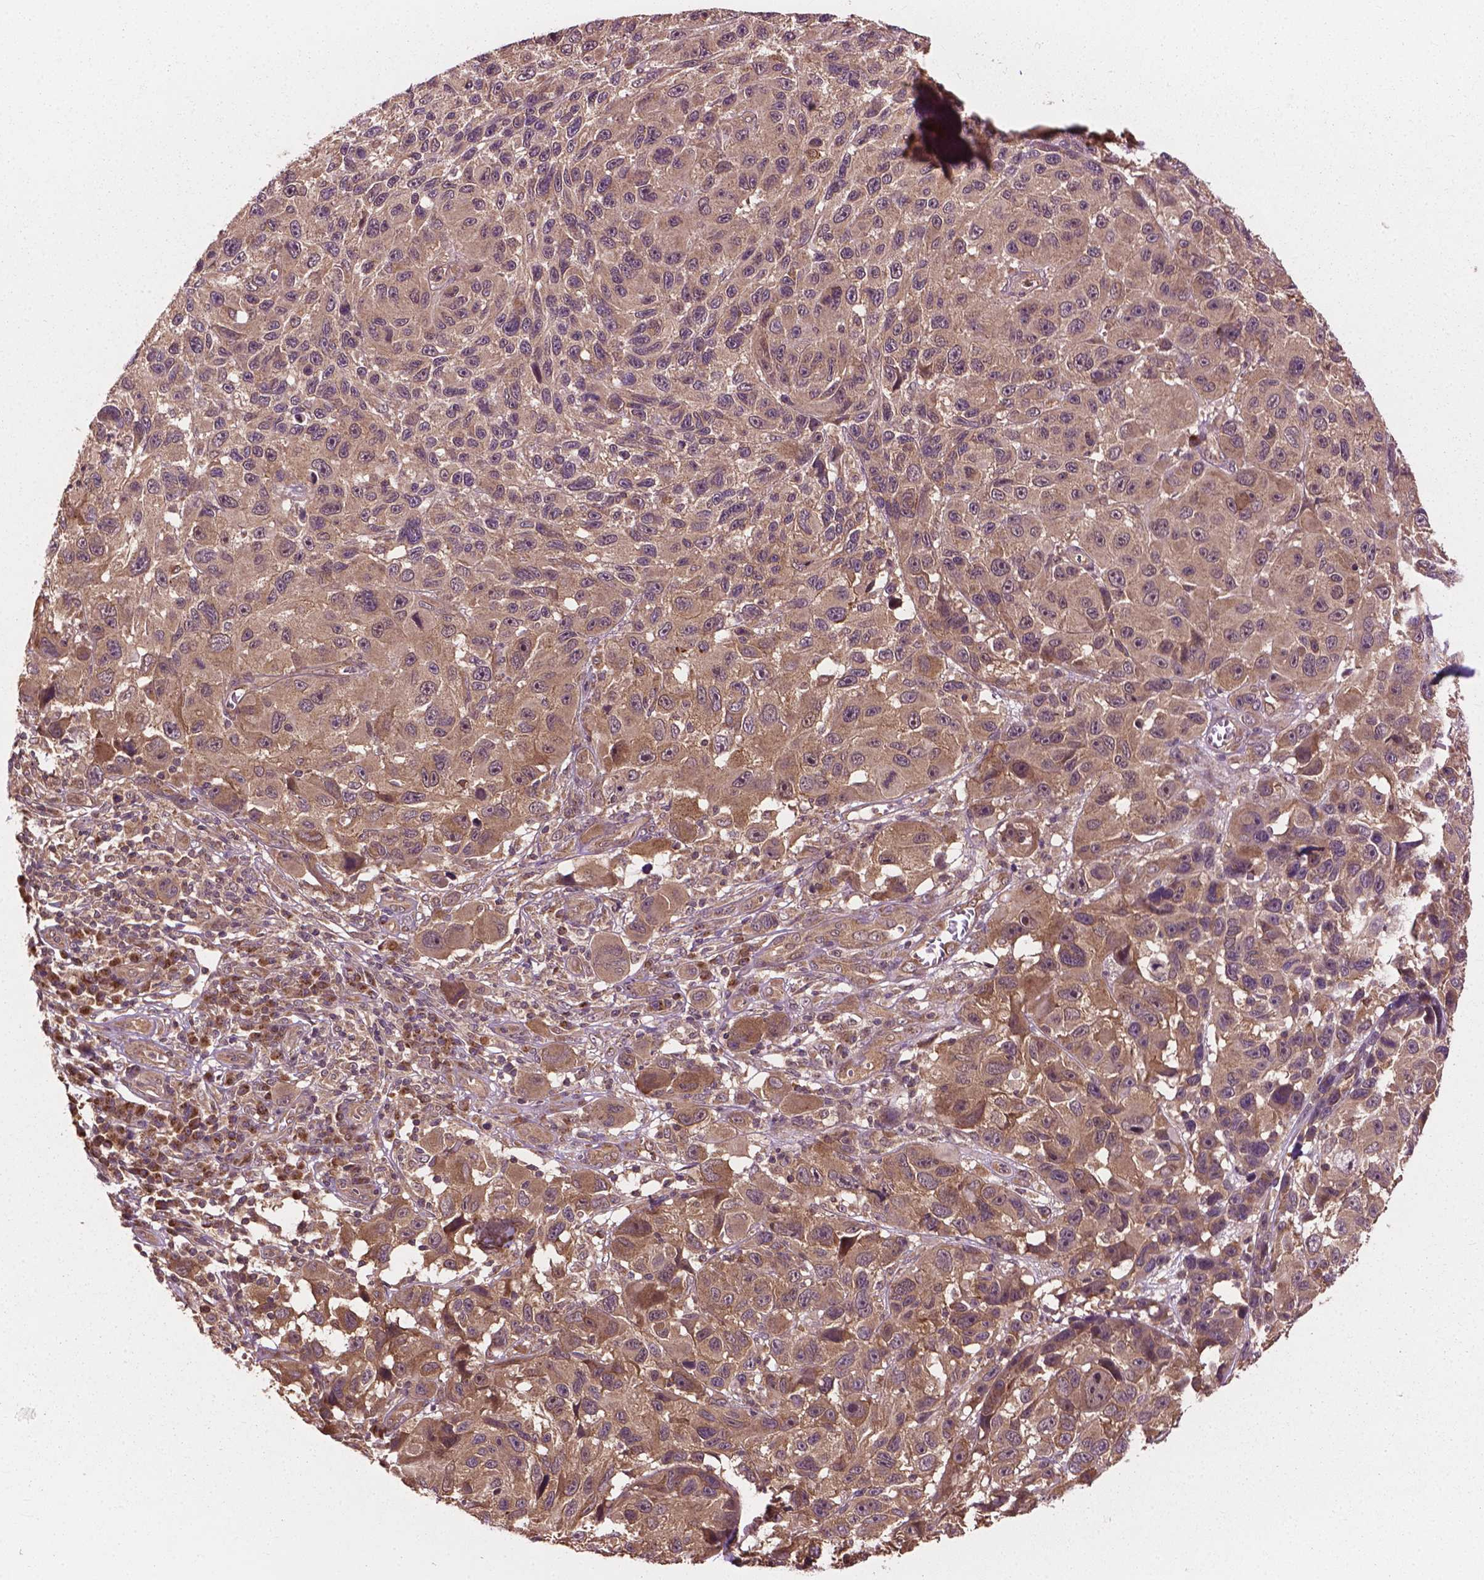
{"staining": {"intensity": "moderate", "quantity": ">75%", "location": "cytoplasmic/membranous"}, "tissue": "melanoma", "cell_type": "Tumor cells", "image_type": "cancer", "snomed": [{"axis": "morphology", "description": "Malignant melanoma, NOS"}, {"axis": "topography", "description": "Skin"}], "caption": "A medium amount of moderate cytoplasmic/membranous expression is identified in approximately >75% of tumor cells in melanoma tissue.", "gene": "PPP1CB", "patient": {"sex": "male", "age": 53}}